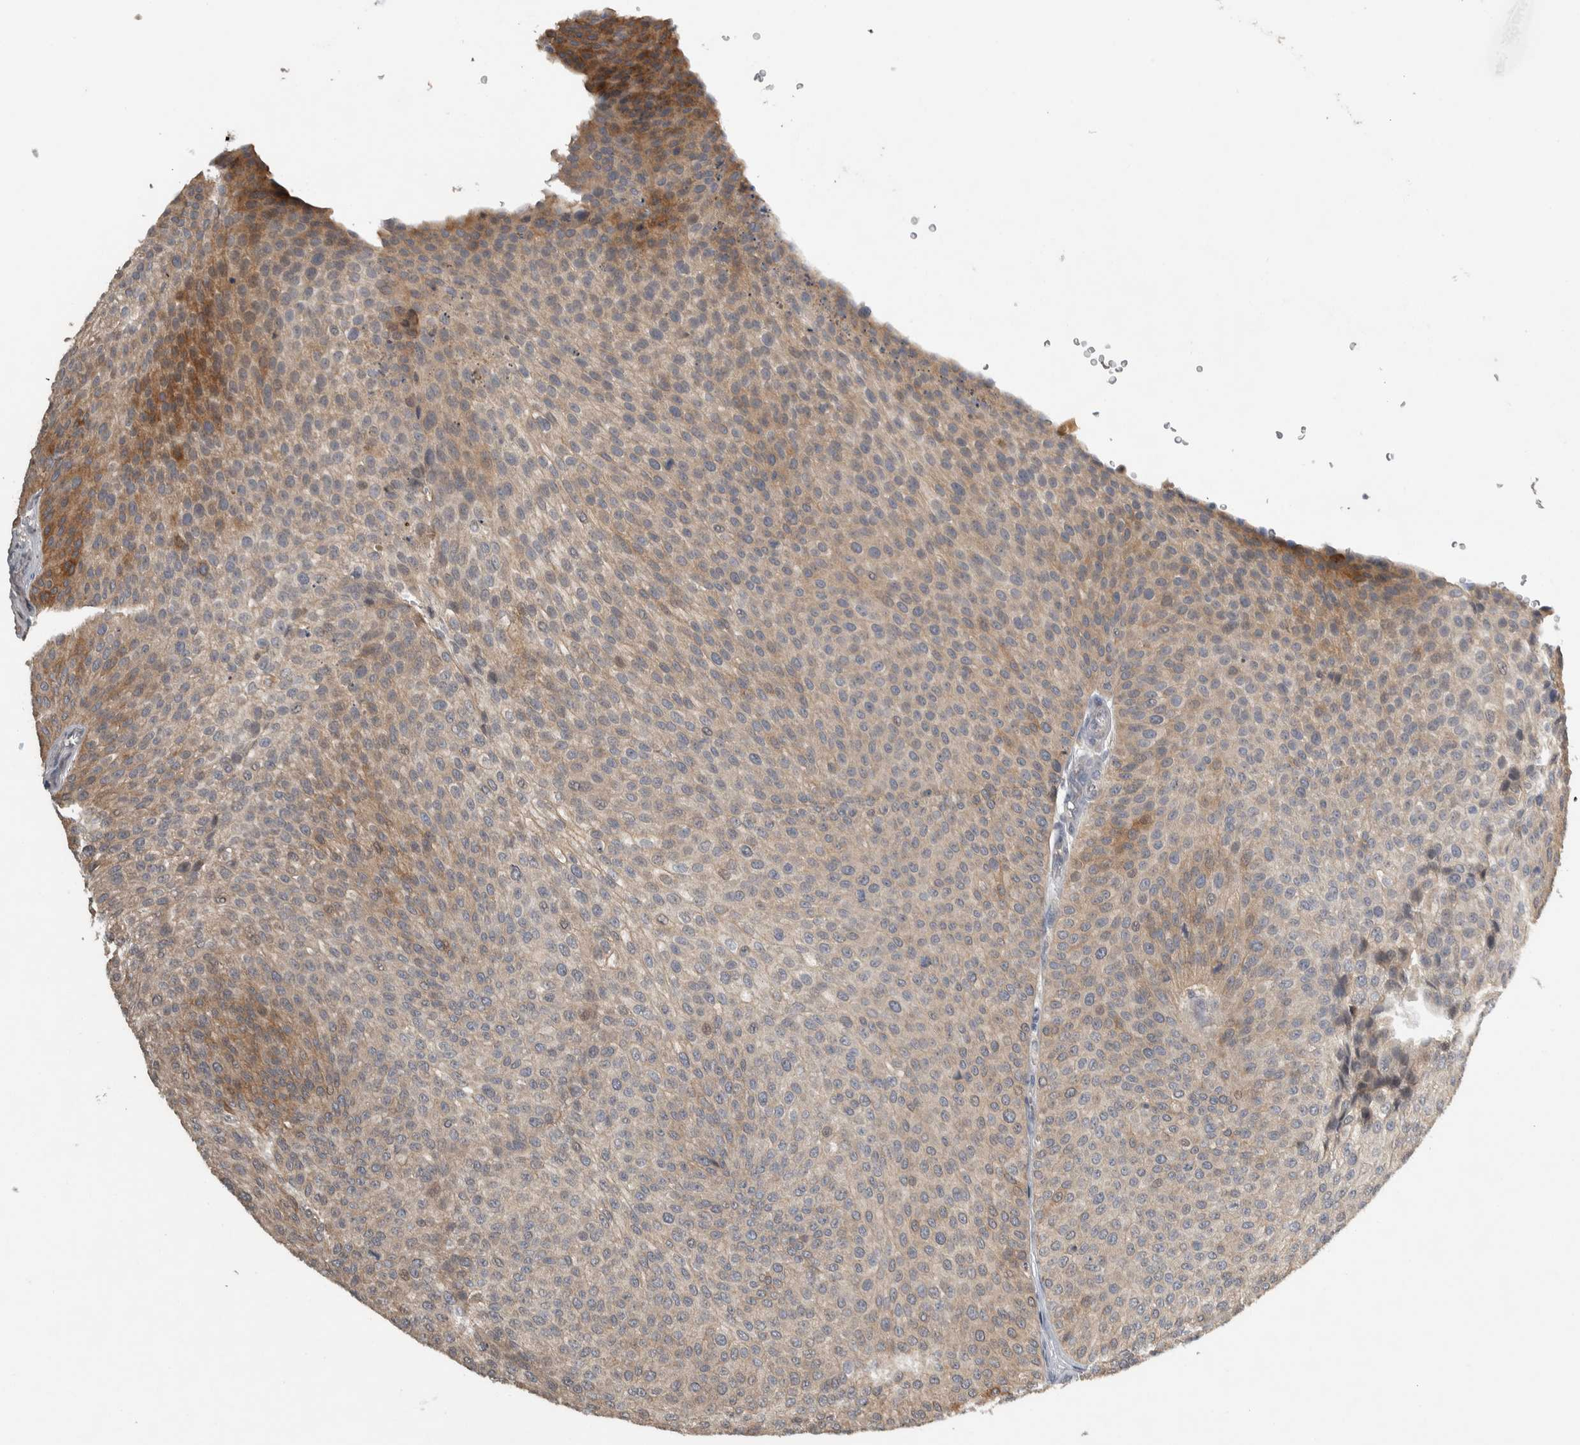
{"staining": {"intensity": "moderate", "quantity": "<25%", "location": "cytoplasmic/membranous"}, "tissue": "urothelial cancer", "cell_type": "Tumor cells", "image_type": "cancer", "snomed": [{"axis": "morphology", "description": "Urothelial carcinoma, Low grade"}, {"axis": "topography", "description": "Smooth muscle"}, {"axis": "topography", "description": "Urinary bladder"}], "caption": "Immunohistochemistry (IHC) of human urothelial cancer shows low levels of moderate cytoplasmic/membranous staining in approximately <25% of tumor cells.", "gene": "EIF3H", "patient": {"sex": "male", "age": 60}}